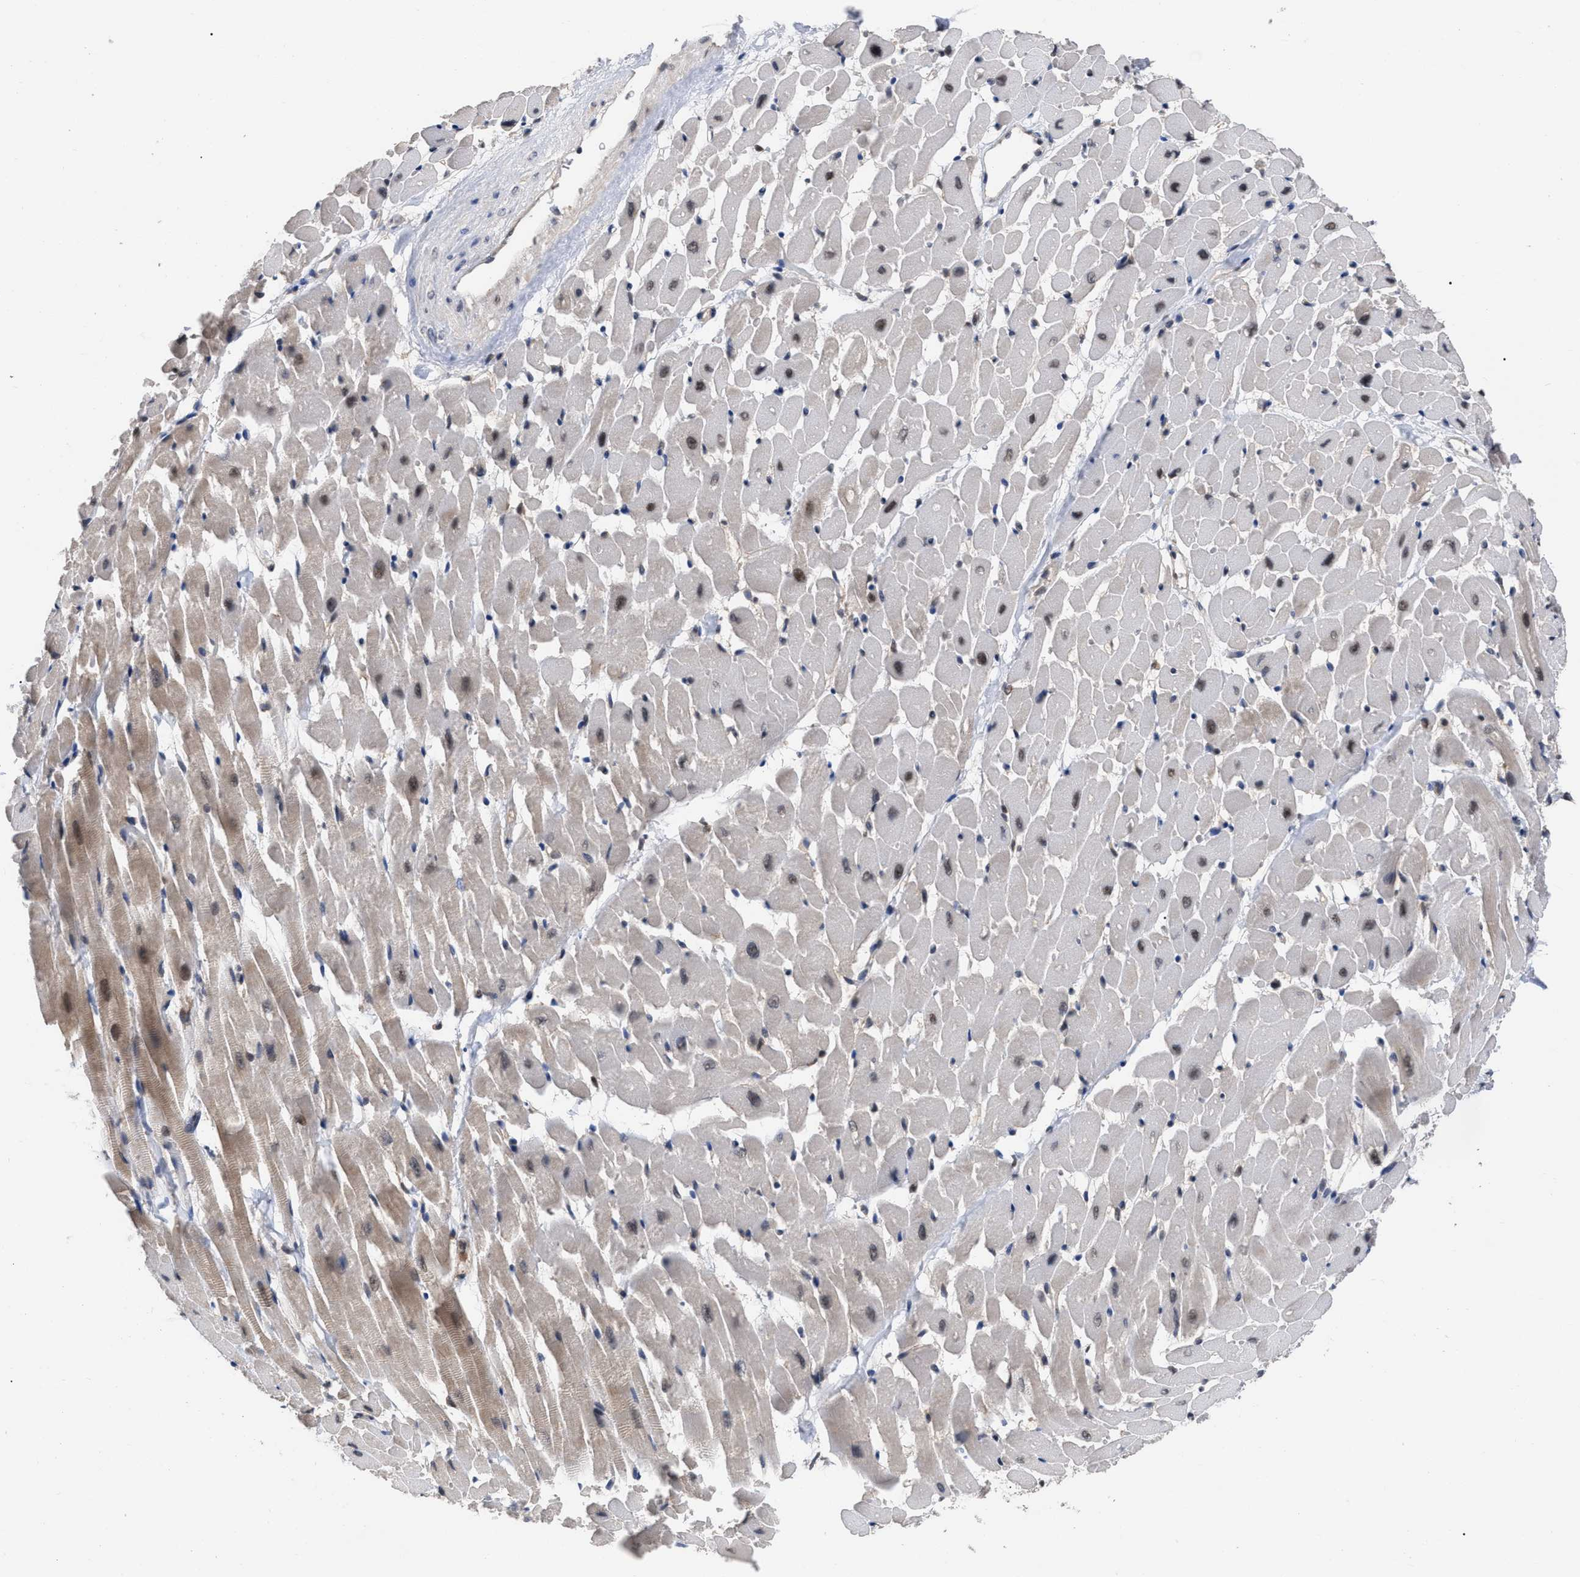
{"staining": {"intensity": "moderate", "quantity": "<25%", "location": "cytoplasmic/membranous,nuclear"}, "tissue": "heart muscle", "cell_type": "Cardiomyocytes", "image_type": "normal", "snomed": [{"axis": "morphology", "description": "Normal tissue, NOS"}, {"axis": "topography", "description": "Heart"}], "caption": "High-magnification brightfield microscopy of benign heart muscle stained with DAB (brown) and counterstained with hematoxylin (blue). cardiomyocytes exhibit moderate cytoplasmic/membranous,nuclear positivity is appreciated in approximately<25% of cells.", "gene": "JAZF1", "patient": {"sex": "male", "age": 45}}